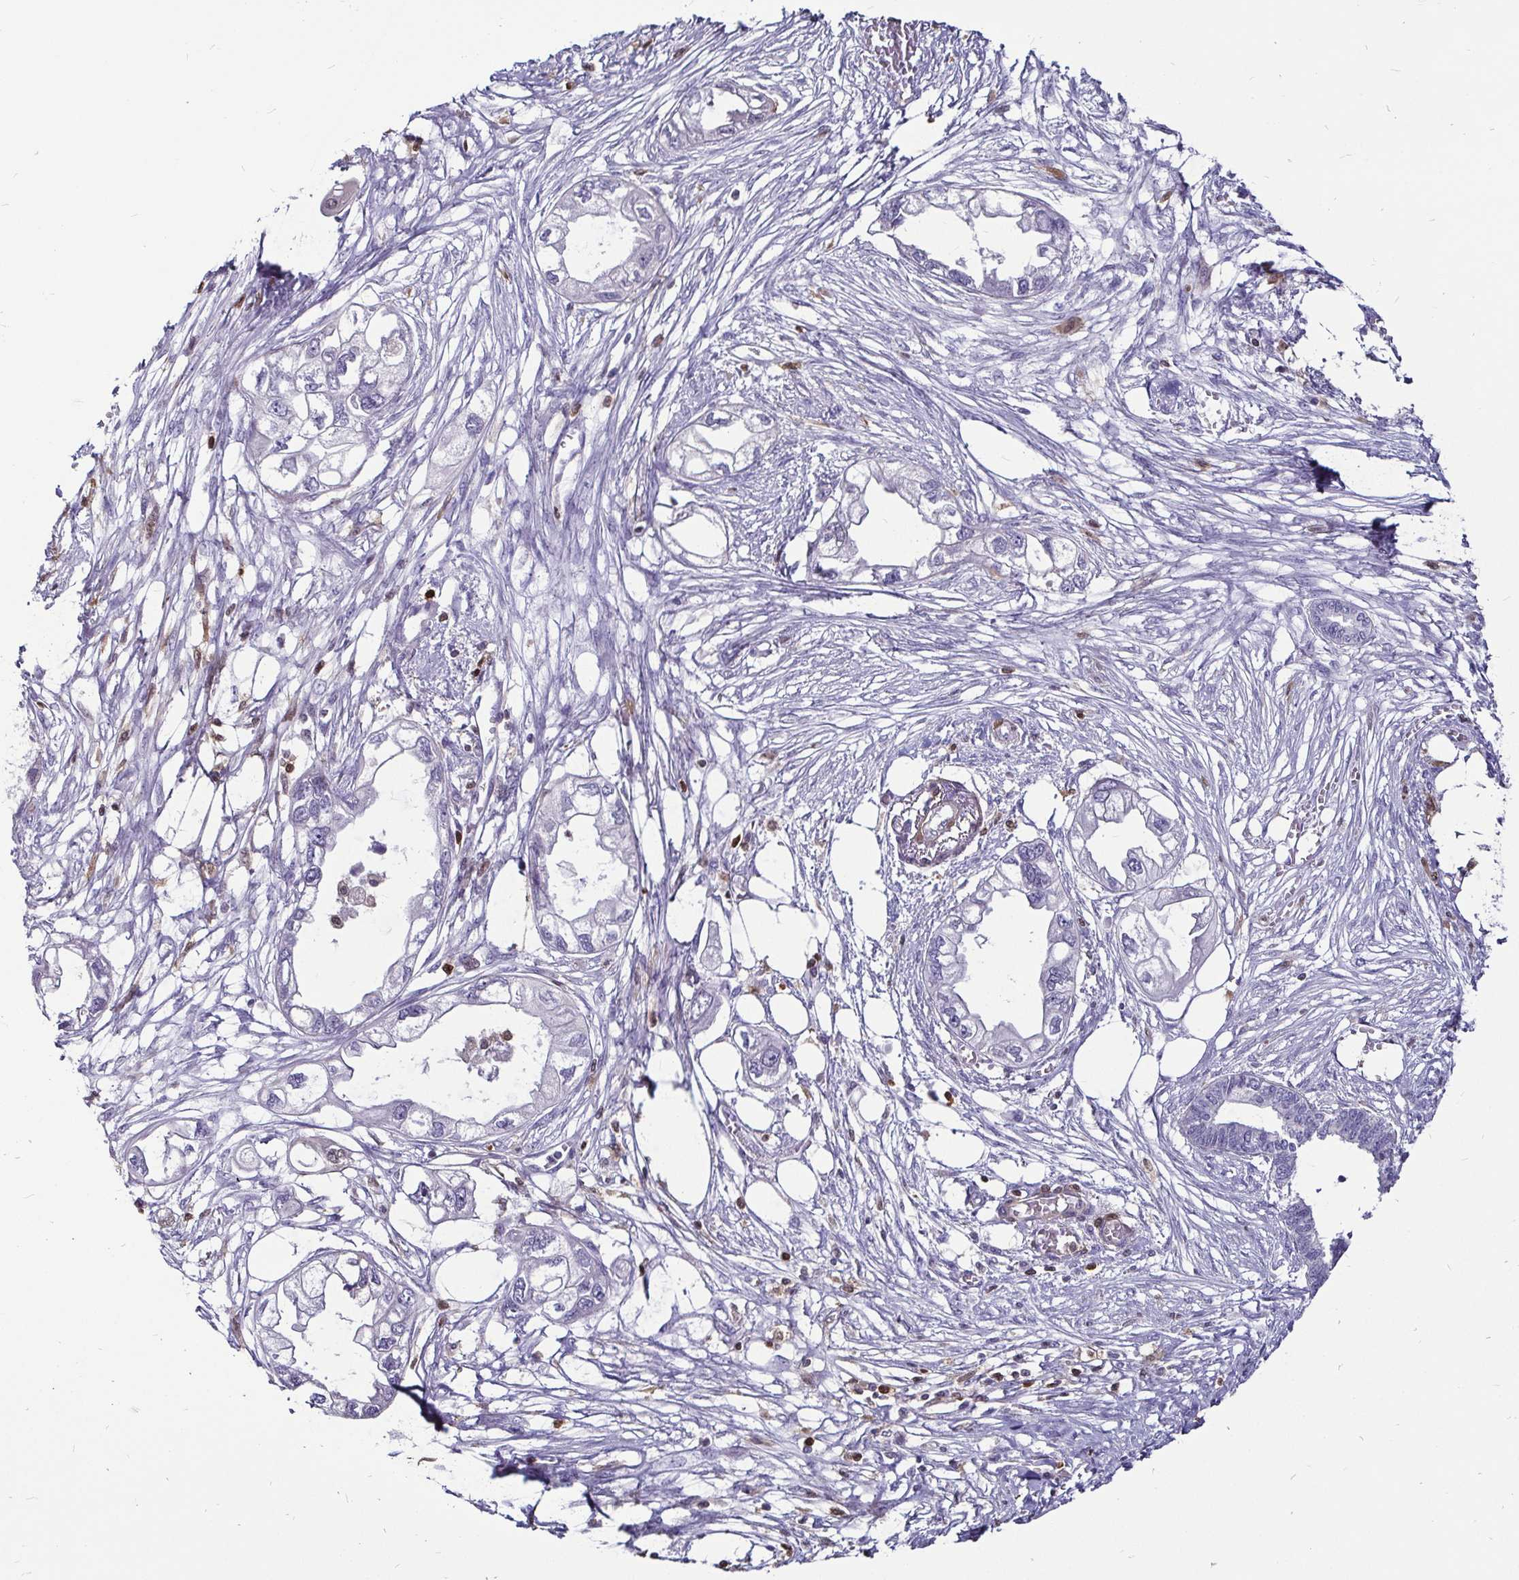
{"staining": {"intensity": "negative", "quantity": "none", "location": "none"}, "tissue": "endometrial cancer", "cell_type": "Tumor cells", "image_type": "cancer", "snomed": [{"axis": "morphology", "description": "Adenocarcinoma, NOS"}, {"axis": "morphology", "description": "Adenocarcinoma, metastatic, NOS"}, {"axis": "topography", "description": "Adipose tissue"}, {"axis": "topography", "description": "Endometrium"}], "caption": "Tumor cells show no significant expression in endometrial cancer (metastatic adenocarcinoma). Brightfield microscopy of immunohistochemistry stained with DAB (3,3'-diaminobenzidine) (brown) and hematoxylin (blue), captured at high magnification.", "gene": "ZFP1", "patient": {"sex": "female", "age": 67}}